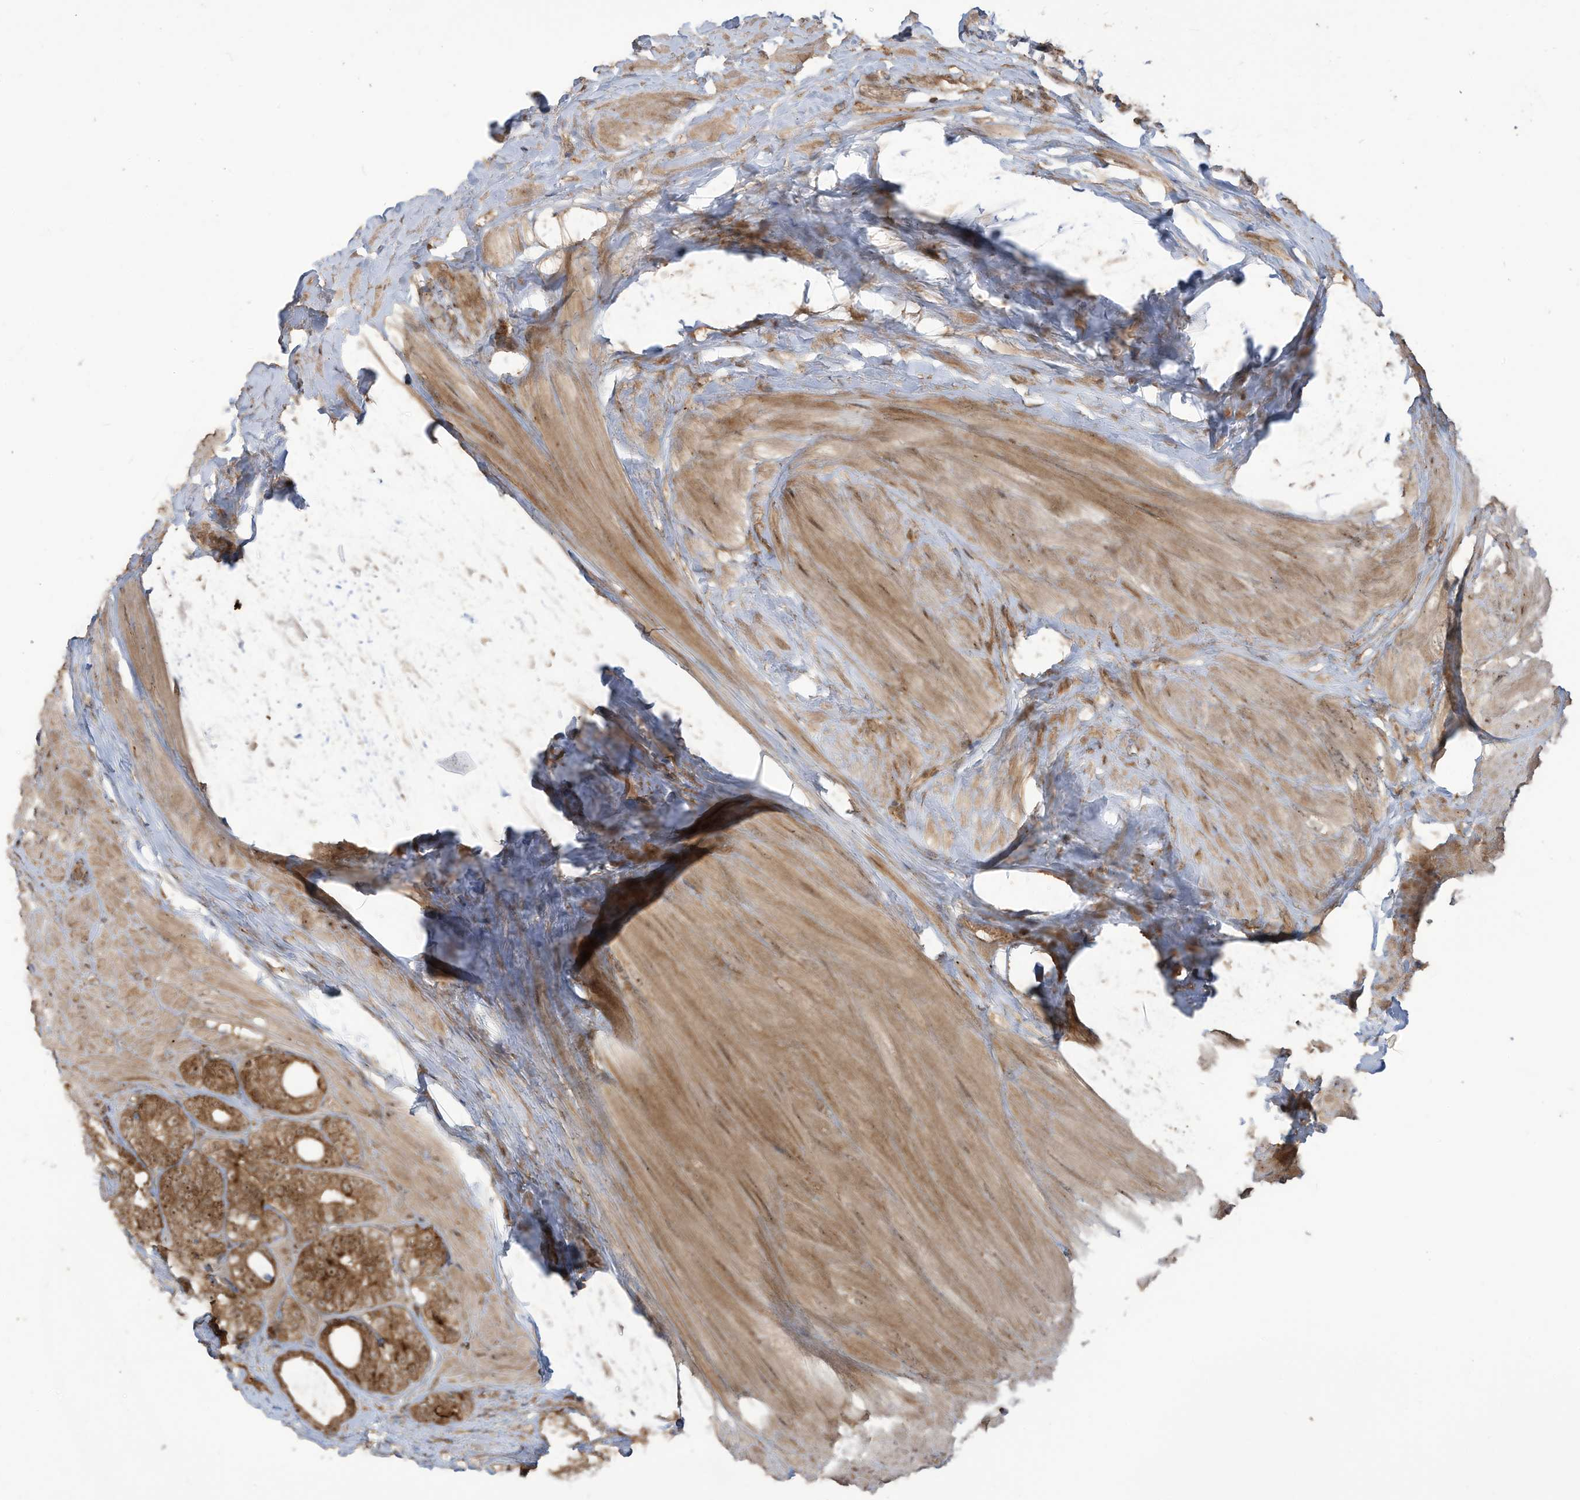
{"staining": {"intensity": "moderate", "quantity": ">75%", "location": "cytoplasmic/membranous,nuclear"}, "tissue": "prostate cancer", "cell_type": "Tumor cells", "image_type": "cancer", "snomed": [{"axis": "morphology", "description": "Adenocarcinoma, High grade"}, {"axis": "topography", "description": "Prostate"}], "caption": "Immunohistochemical staining of prostate high-grade adenocarcinoma exhibits medium levels of moderate cytoplasmic/membranous and nuclear staining in approximately >75% of tumor cells. The staining was performed using DAB (3,3'-diaminobenzidine) to visualize the protein expression in brown, while the nuclei were stained in blue with hematoxylin (Magnification: 20x).", "gene": "CARF", "patient": {"sex": "male", "age": 56}}